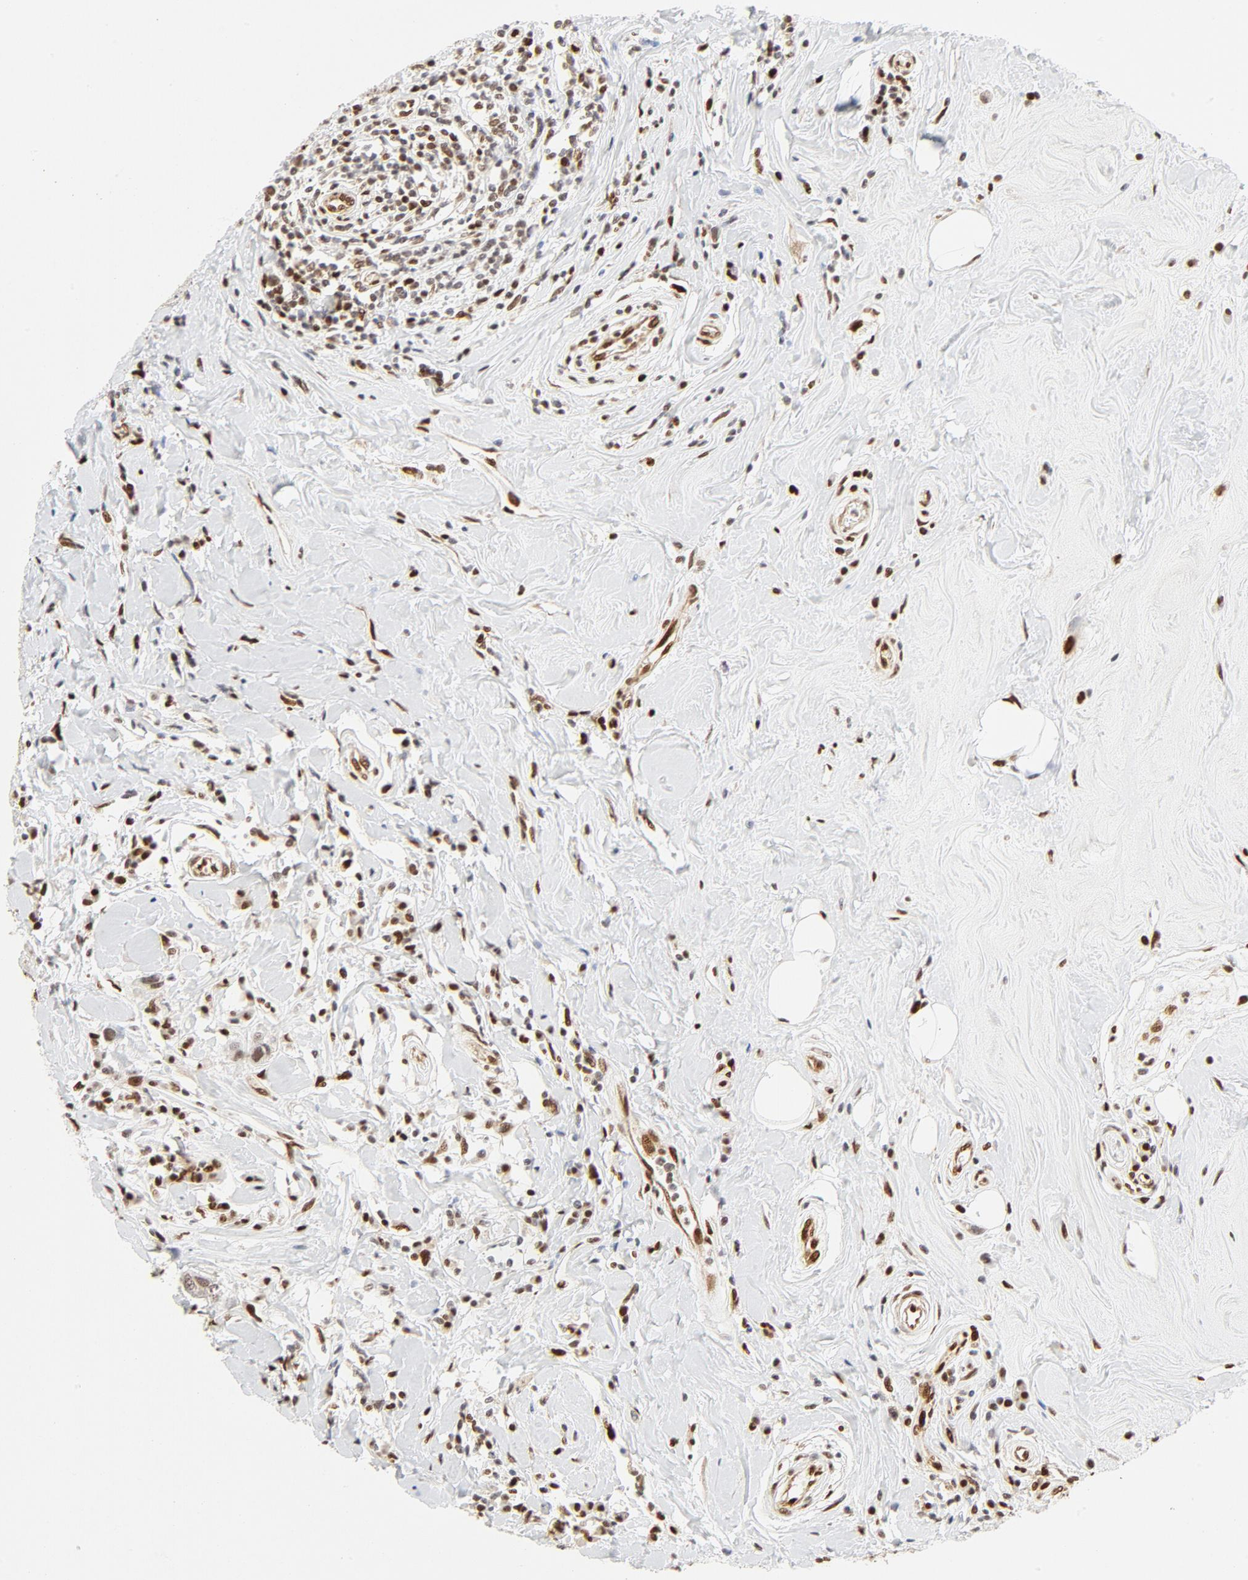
{"staining": {"intensity": "moderate", "quantity": ">75%", "location": "nuclear"}, "tissue": "breast cancer", "cell_type": "Tumor cells", "image_type": "cancer", "snomed": [{"axis": "morphology", "description": "Duct carcinoma"}, {"axis": "topography", "description": "Breast"}], "caption": "Moderate nuclear protein positivity is appreciated in approximately >75% of tumor cells in breast invasive ductal carcinoma.", "gene": "MEF2A", "patient": {"sex": "female", "age": 27}}